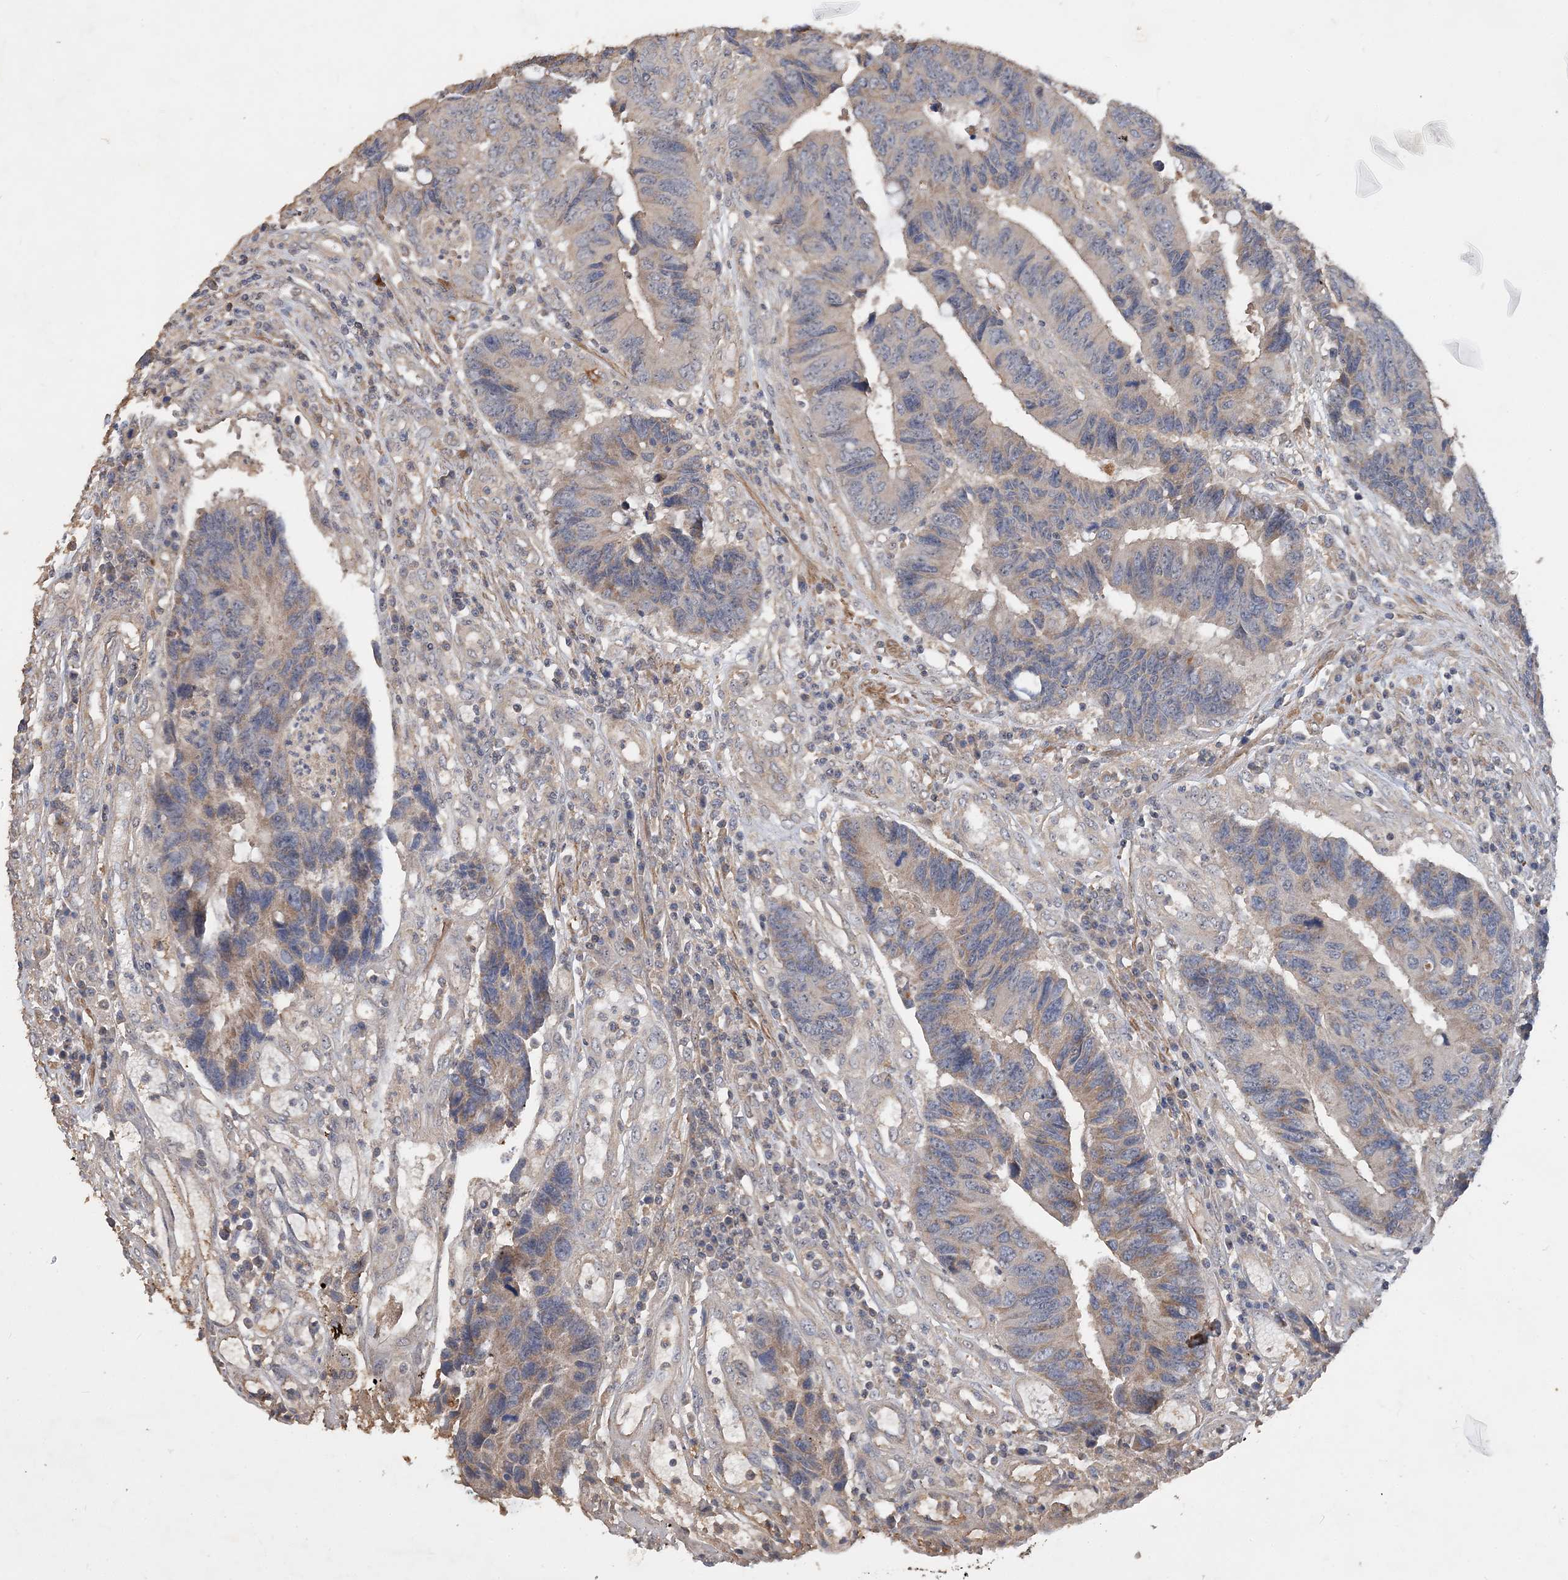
{"staining": {"intensity": "weak", "quantity": "25%-75%", "location": "cytoplasmic/membranous"}, "tissue": "colorectal cancer", "cell_type": "Tumor cells", "image_type": "cancer", "snomed": [{"axis": "morphology", "description": "Adenocarcinoma, NOS"}, {"axis": "topography", "description": "Rectum"}], "caption": "Immunohistochemical staining of human colorectal adenocarcinoma shows weak cytoplasmic/membranous protein positivity in approximately 25%-75% of tumor cells.", "gene": "GRINA", "patient": {"sex": "male", "age": 84}}